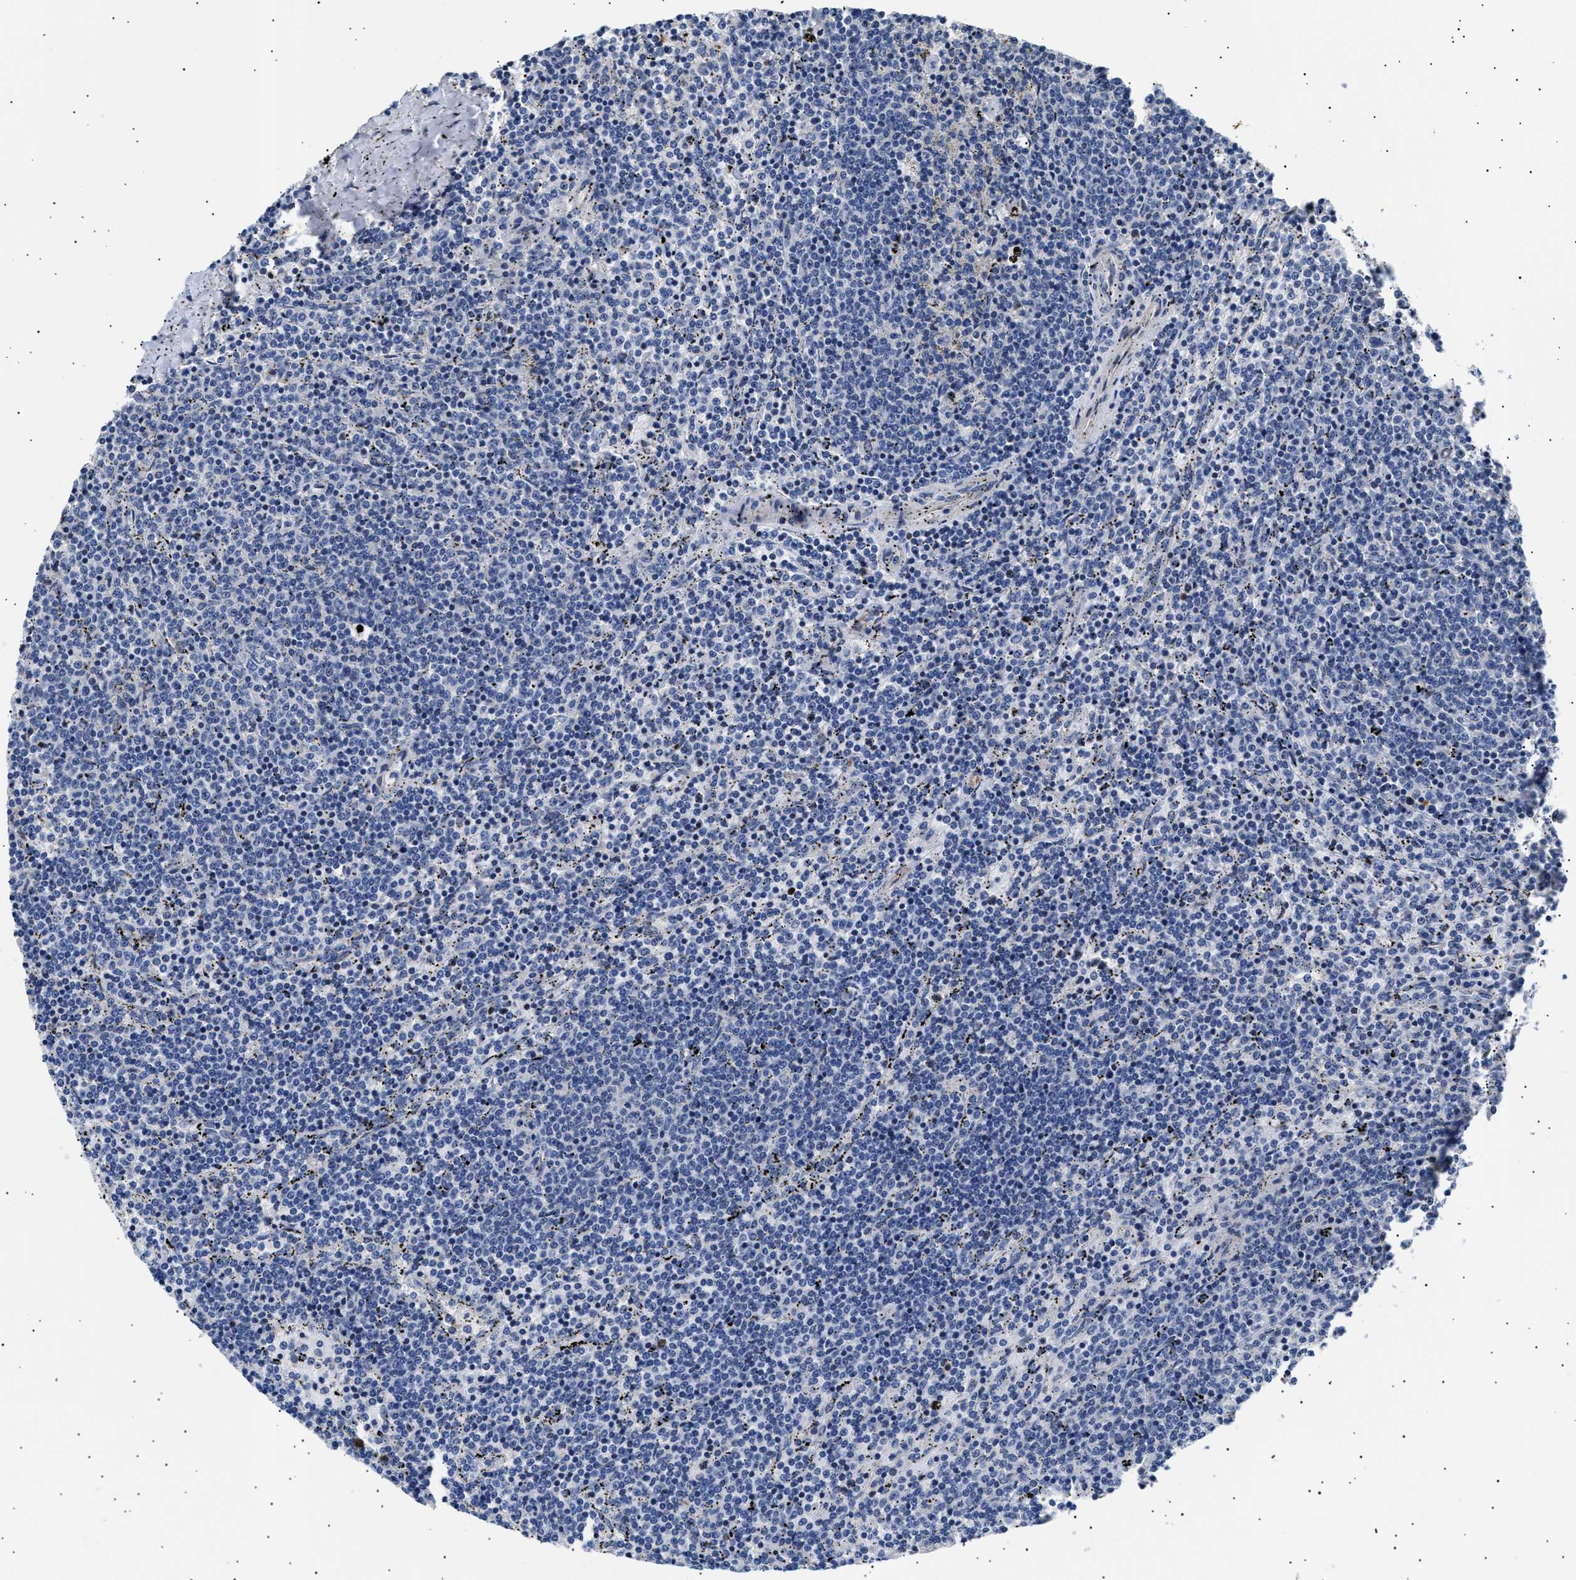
{"staining": {"intensity": "negative", "quantity": "none", "location": "none"}, "tissue": "lymphoma", "cell_type": "Tumor cells", "image_type": "cancer", "snomed": [{"axis": "morphology", "description": "Malignant lymphoma, non-Hodgkin's type, Low grade"}, {"axis": "topography", "description": "Spleen"}], "caption": "Image shows no significant protein positivity in tumor cells of low-grade malignant lymphoma, non-Hodgkin's type.", "gene": "HEMGN", "patient": {"sex": "female", "age": 50}}